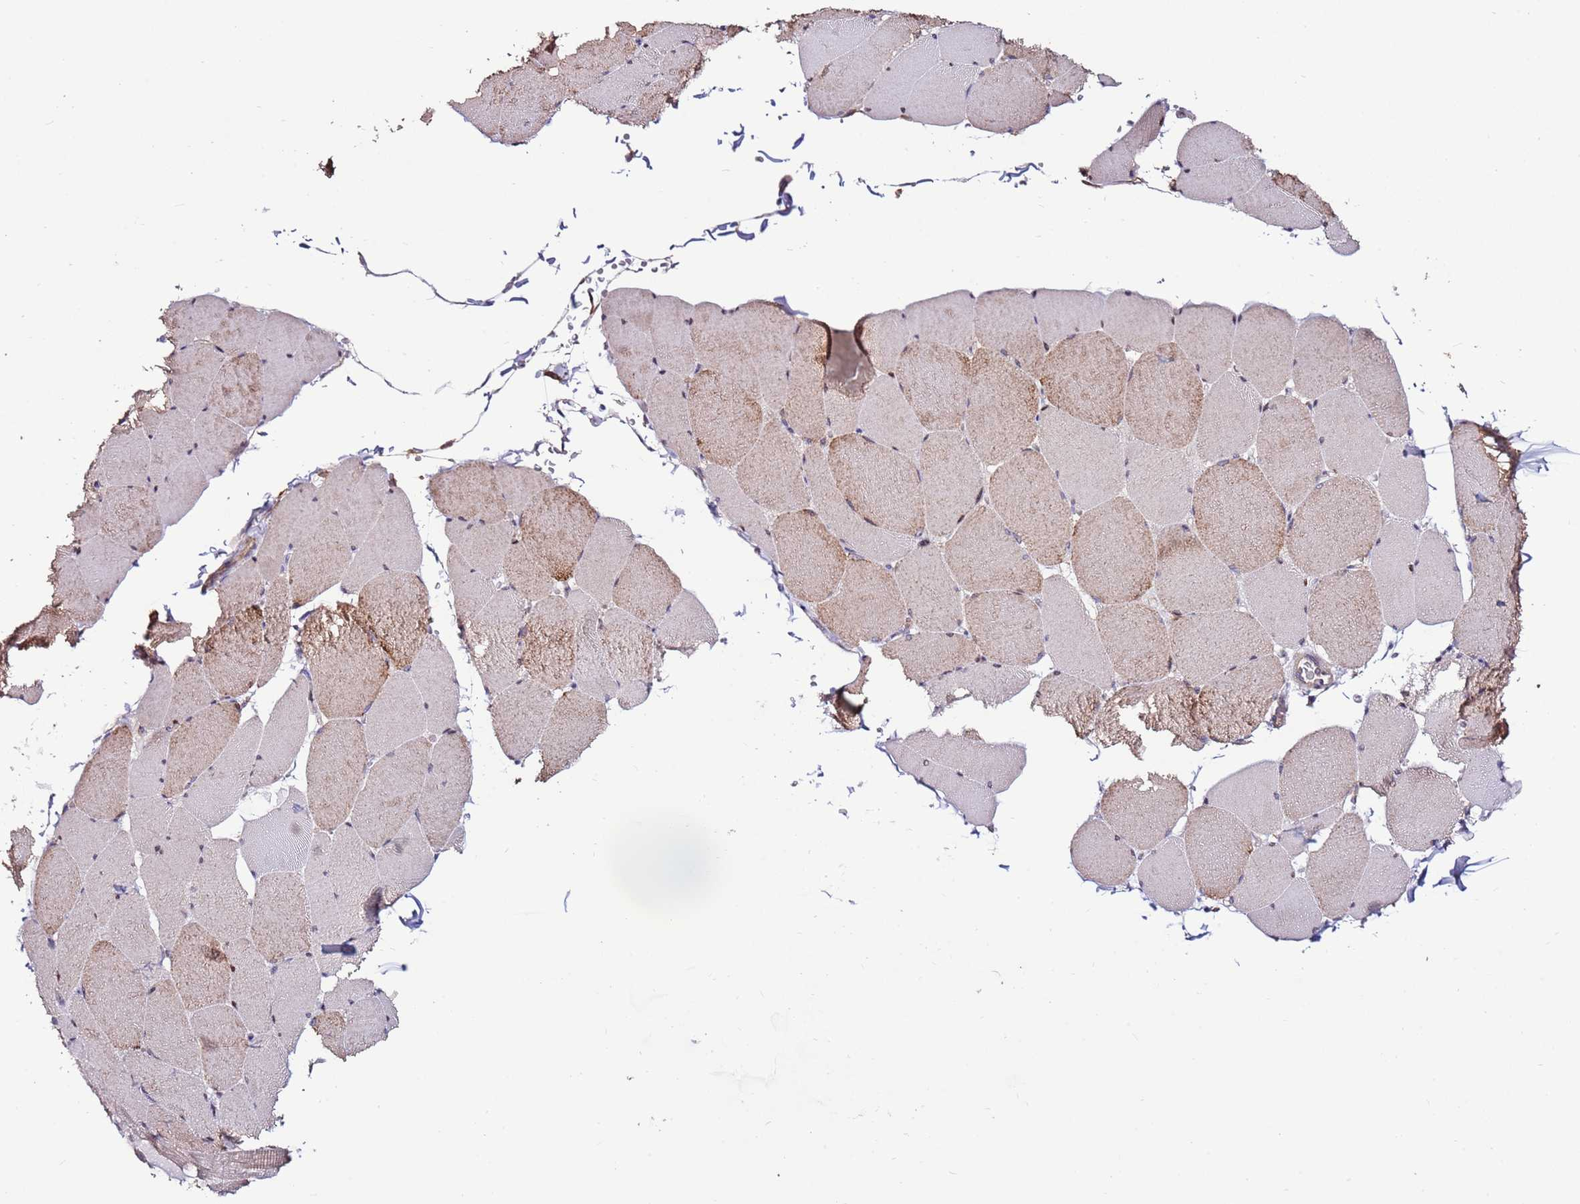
{"staining": {"intensity": "strong", "quantity": "<25%", "location": "cytoplasmic/membranous"}, "tissue": "skeletal muscle", "cell_type": "Myocytes", "image_type": "normal", "snomed": [{"axis": "morphology", "description": "Normal tissue, NOS"}, {"axis": "topography", "description": "Skeletal muscle"}, {"axis": "topography", "description": "Head-Neck"}], "caption": "Skeletal muscle stained for a protein (brown) displays strong cytoplasmic/membranous positive positivity in about <25% of myocytes.", "gene": "EVA1B", "patient": {"sex": "male", "age": 66}}